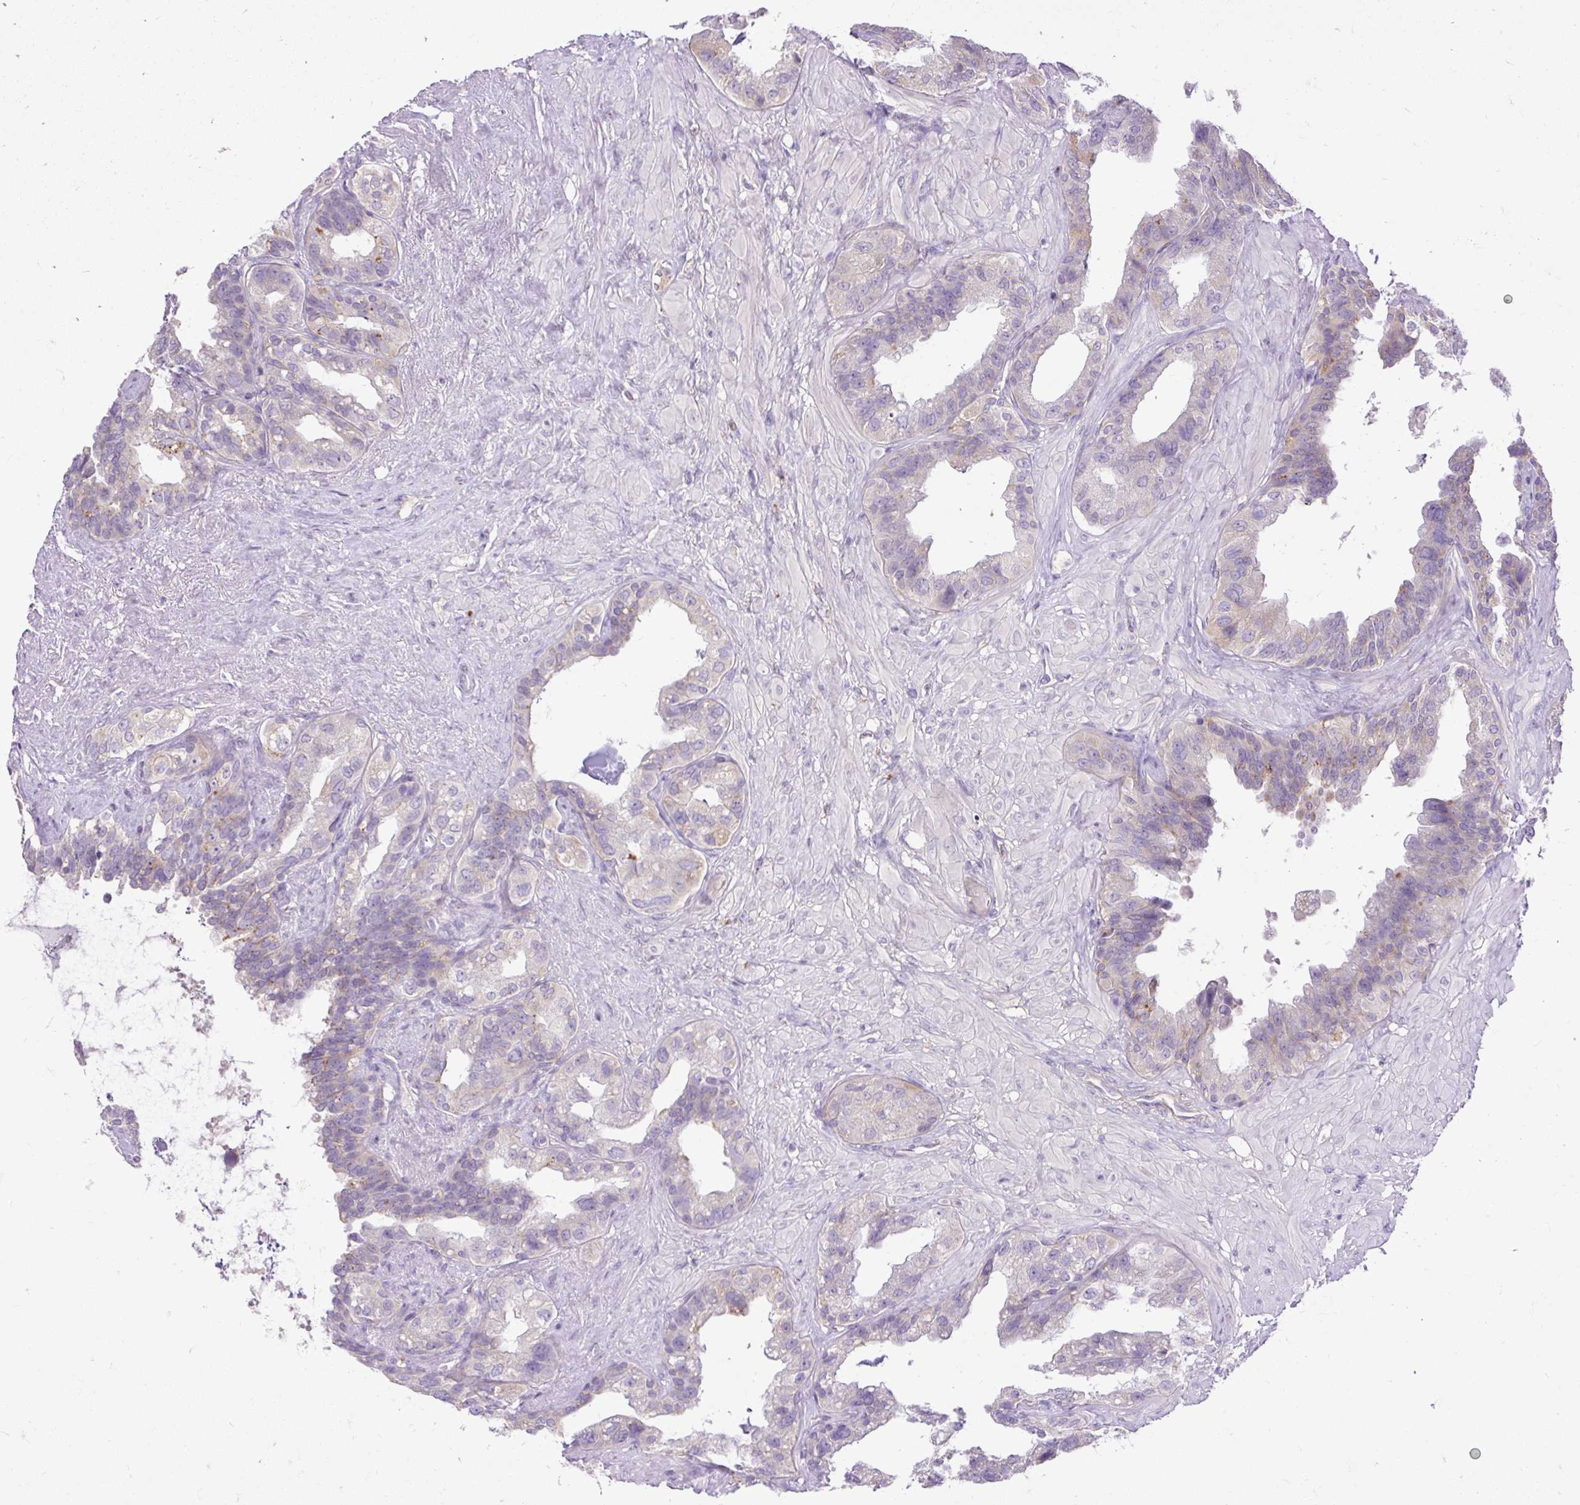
{"staining": {"intensity": "moderate", "quantity": "<25%", "location": "cytoplasmic/membranous"}, "tissue": "seminal vesicle", "cell_type": "Glandular cells", "image_type": "normal", "snomed": [{"axis": "morphology", "description": "Normal tissue, NOS"}, {"axis": "topography", "description": "Seminal veicle"}, {"axis": "topography", "description": "Peripheral nerve tissue"}], "caption": "Human seminal vesicle stained with a brown dye exhibits moderate cytoplasmic/membranous positive positivity in about <25% of glandular cells.", "gene": "HEXB", "patient": {"sex": "male", "age": 76}}